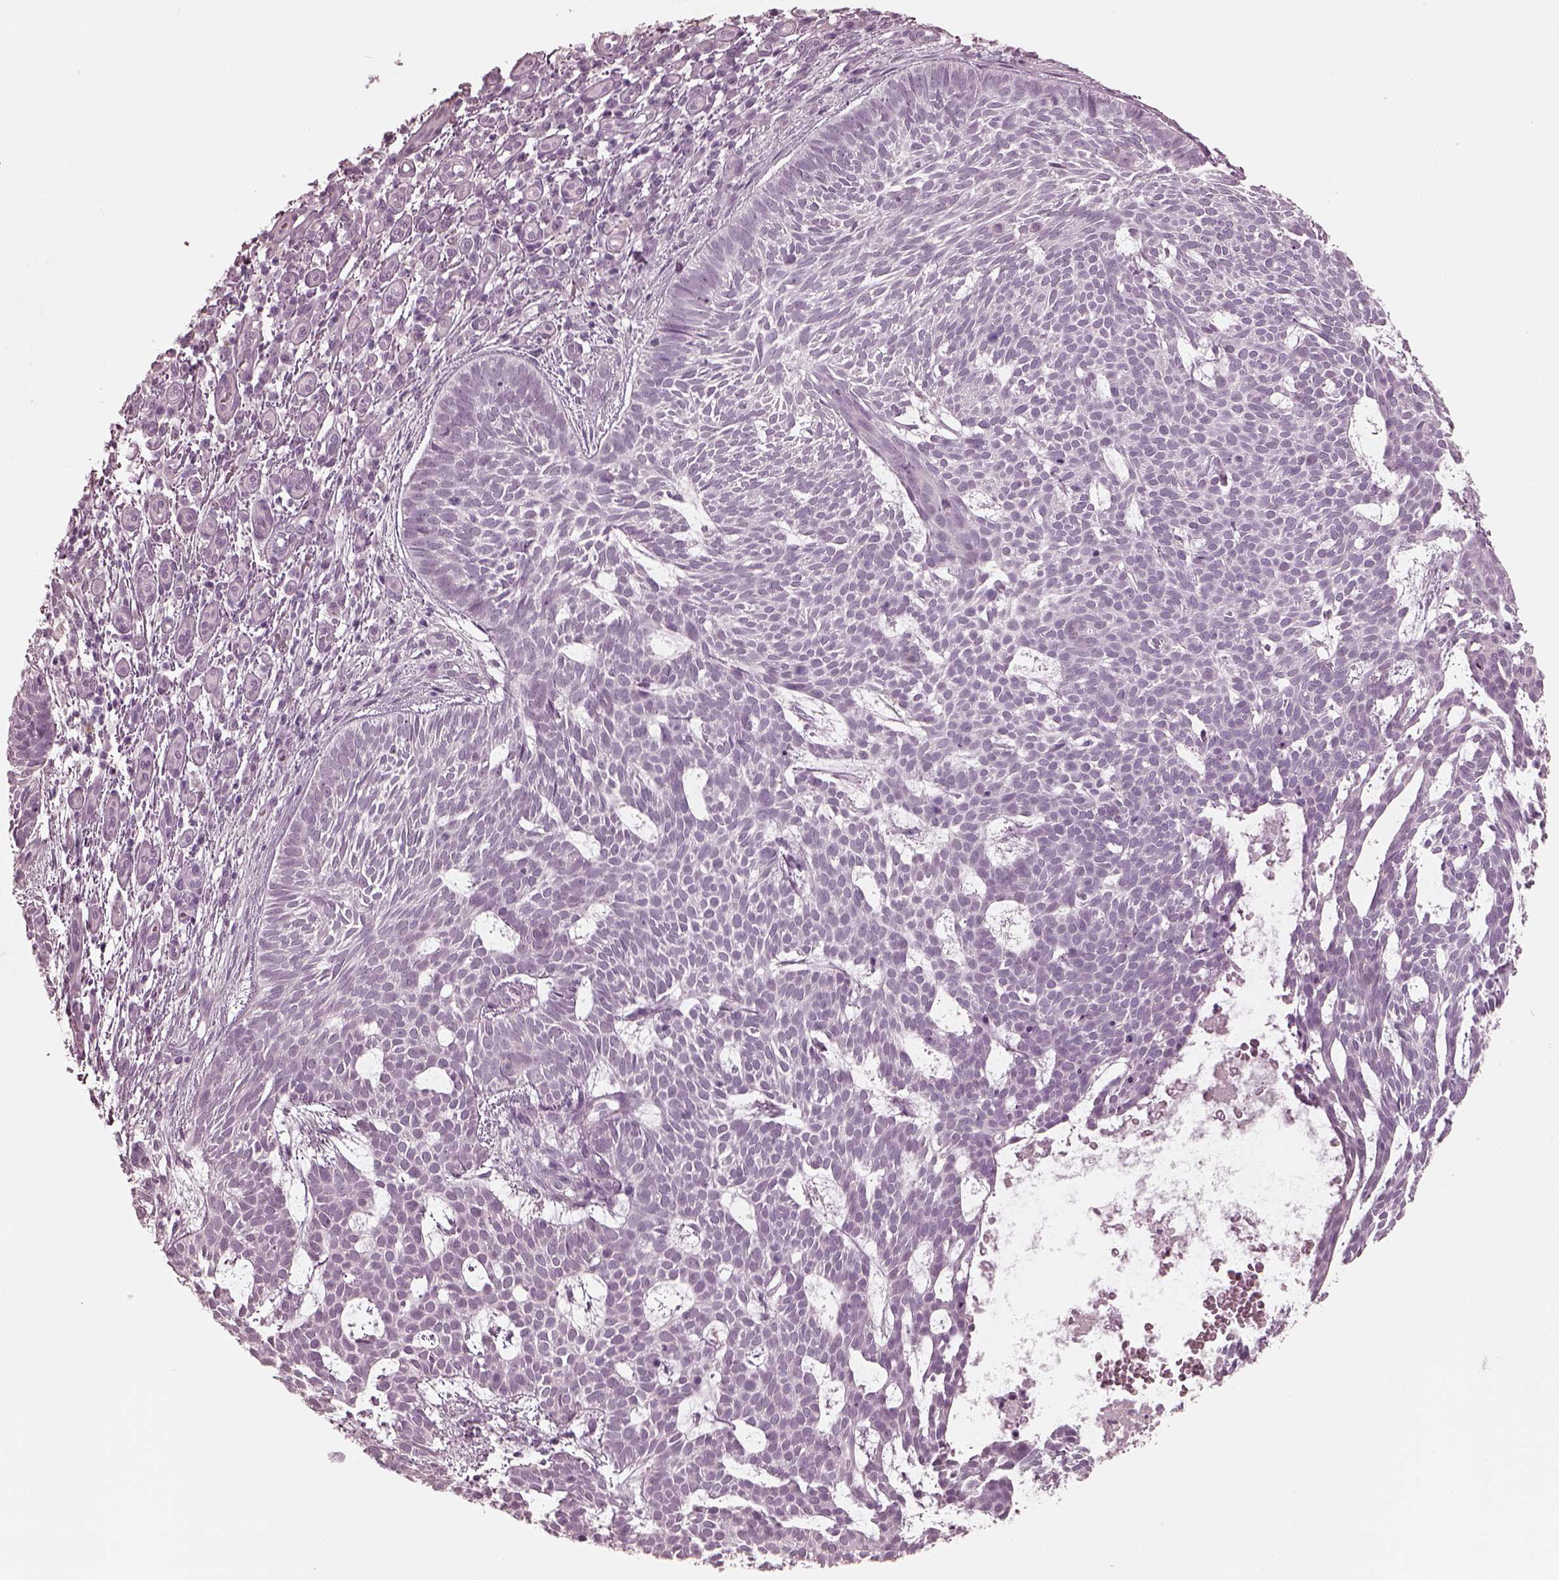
{"staining": {"intensity": "negative", "quantity": "none", "location": "none"}, "tissue": "skin cancer", "cell_type": "Tumor cells", "image_type": "cancer", "snomed": [{"axis": "morphology", "description": "Basal cell carcinoma"}, {"axis": "topography", "description": "Skin"}], "caption": "This is an immunohistochemistry (IHC) micrograph of human skin basal cell carcinoma. There is no positivity in tumor cells.", "gene": "C2orf81", "patient": {"sex": "male", "age": 59}}